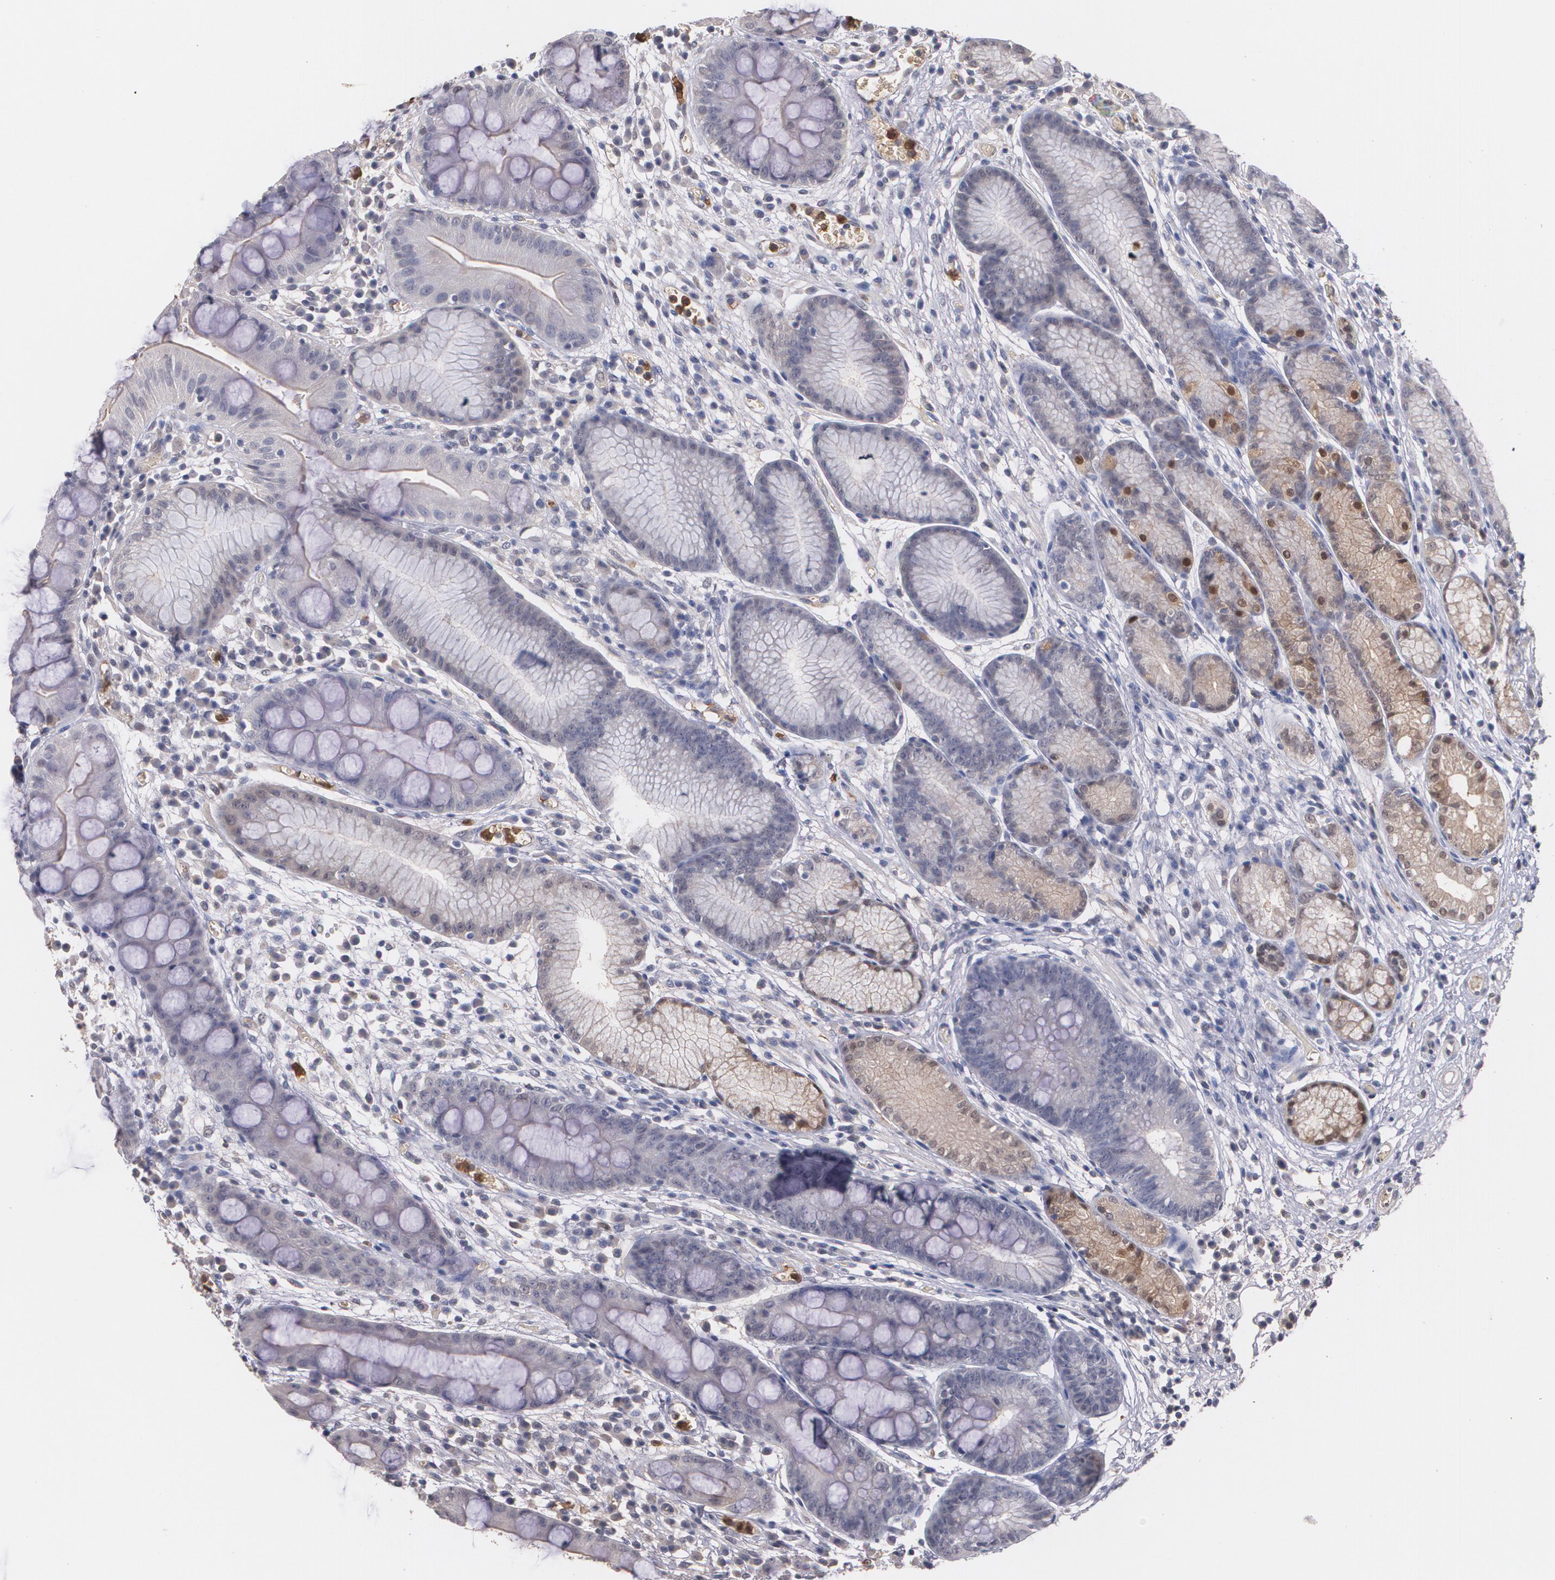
{"staining": {"intensity": "strong", "quantity": "<25%", "location": "cytoplasmic/membranous"}, "tissue": "stomach", "cell_type": "Glandular cells", "image_type": "normal", "snomed": [{"axis": "morphology", "description": "Normal tissue, NOS"}, {"axis": "morphology", "description": "Inflammation, NOS"}, {"axis": "topography", "description": "Stomach, lower"}], "caption": "High-power microscopy captured an immunohistochemistry (IHC) histopathology image of unremarkable stomach, revealing strong cytoplasmic/membranous positivity in approximately <25% of glandular cells. The staining is performed using DAB (3,3'-diaminobenzidine) brown chromogen to label protein expression. The nuclei are counter-stained blue using hematoxylin.", "gene": "PTS", "patient": {"sex": "male", "age": 59}}